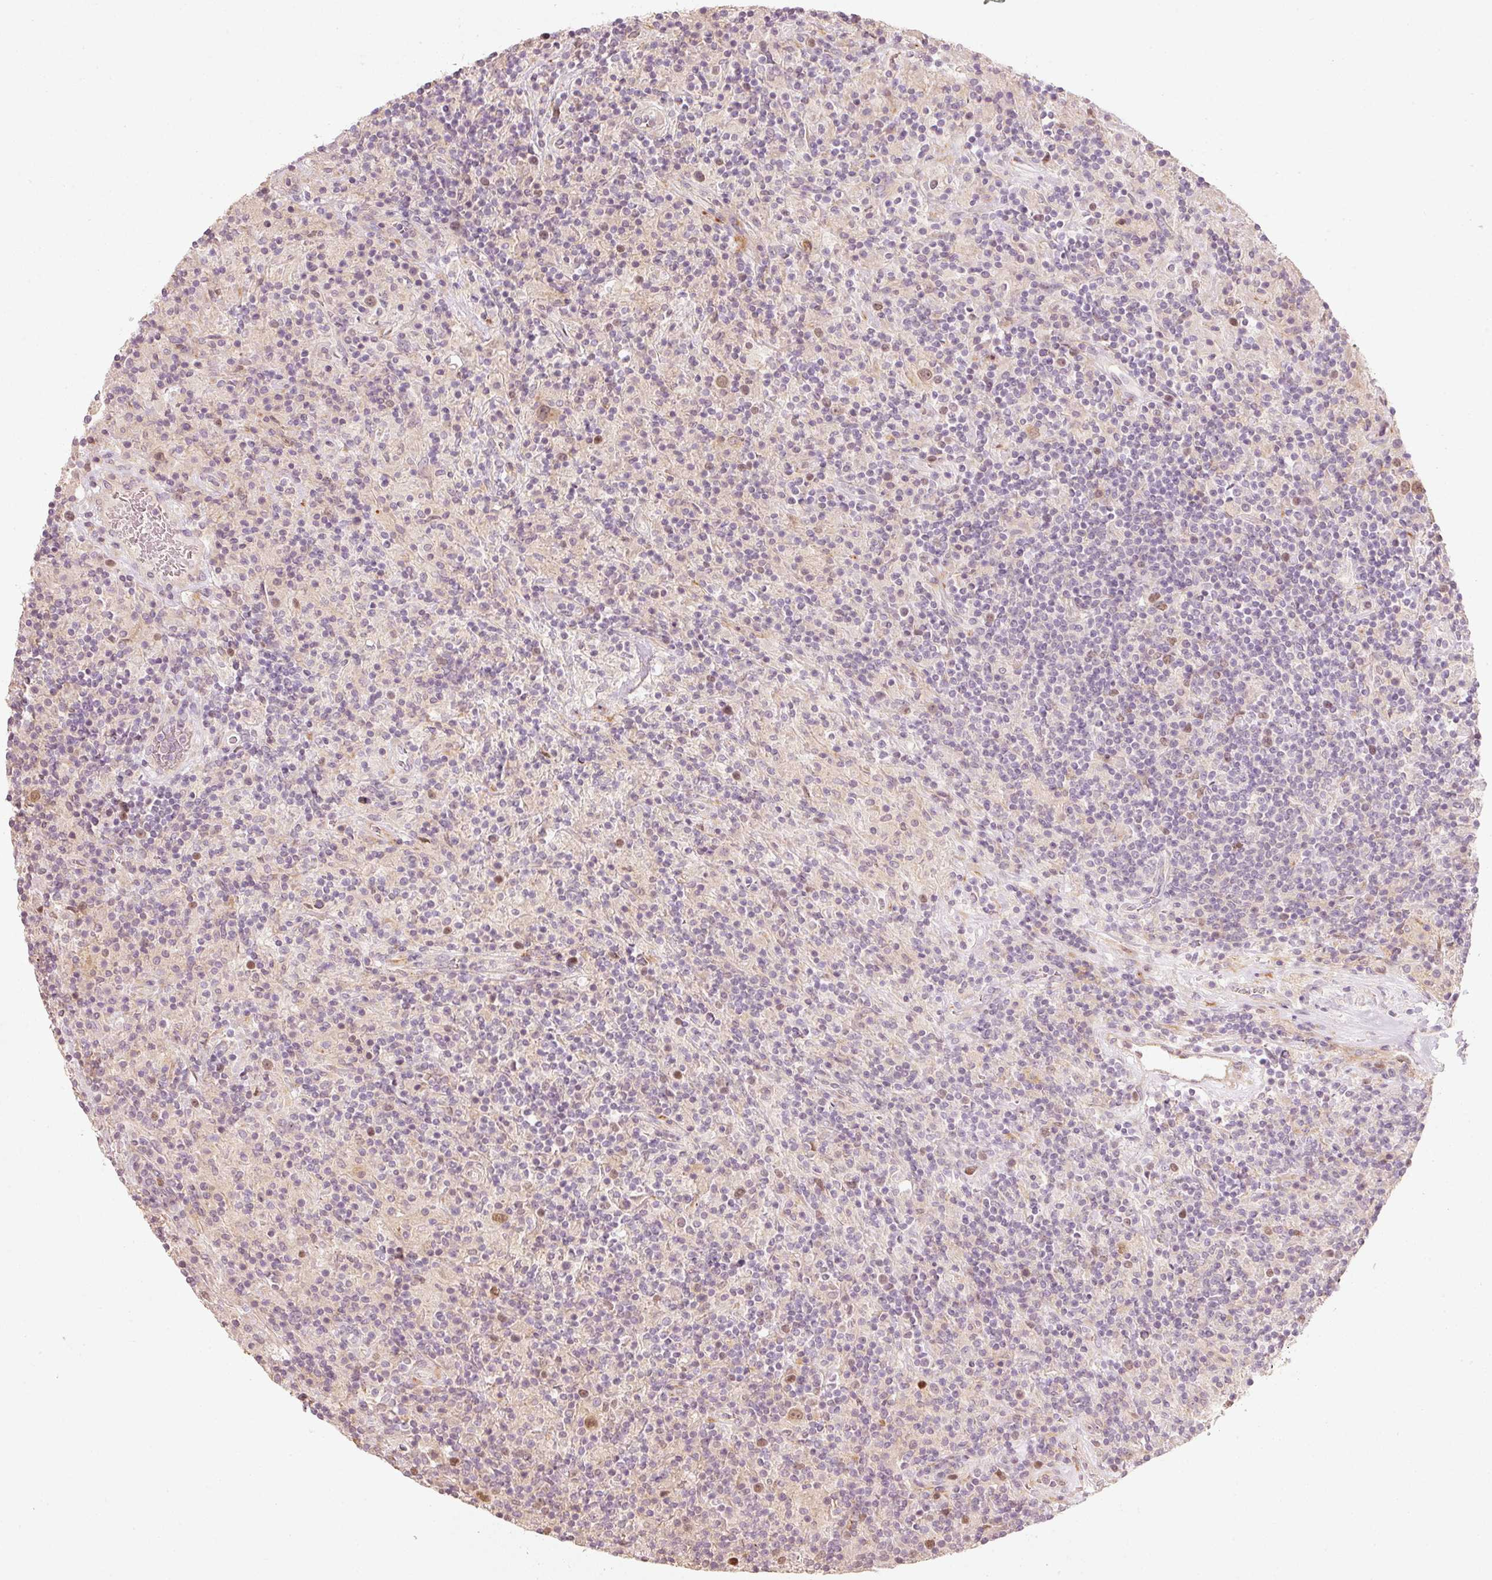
{"staining": {"intensity": "moderate", "quantity": ">75%", "location": "nuclear"}, "tissue": "lymphoma", "cell_type": "Tumor cells", "image_type": "cancer", "snomed": [{"axis": "morphology", "description": "Hodgkin's disease, NOS"}, {"axis": "topography", "description": "Lymph node"}], "caption": "A medium amount of moderate nuclear positivity is appreciated in about >75% of tumor cells in Hodgkin's disease tissue. (brown staining indicates protein expression, while blue staining denotes nuclei).", "gene": "TREX2", "patient": {"sex": "male", "age": 70}}